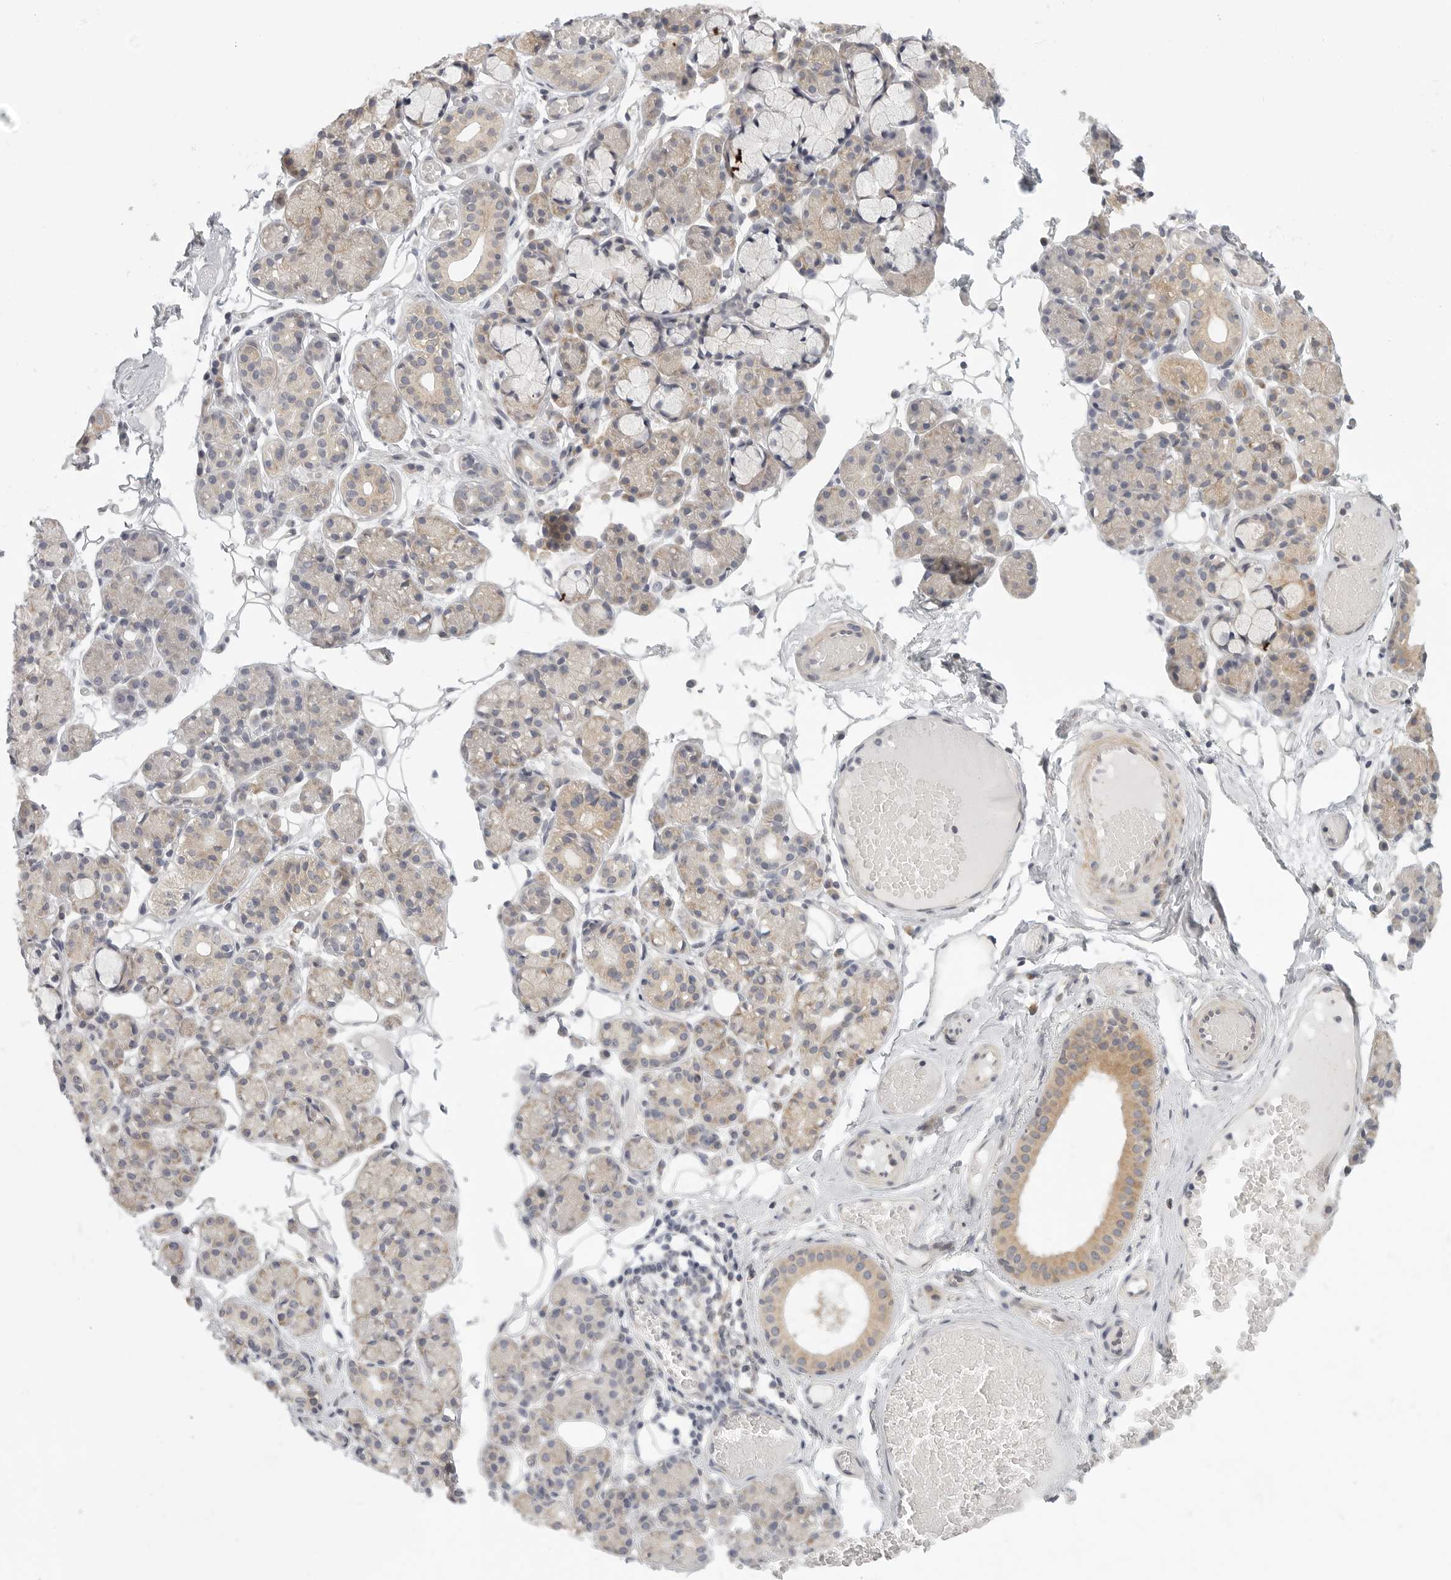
{"staining": {"intensity": "weak", "quantity": "25%-75%", "location": "cytoplasmic/membranous"}, "tissue": "salivary gland", "cell_type": "Glandular cells", "image_type": "normal", "snomed": [{"axis": "morphology", "description": "Normal tissue, NOS"}, {"axis": "topography", "description": "Salivary gland"}], "caption": "Weak cytoplasmic/membranous protein staining is present in about 25%-75% of glandular cells in salivary gland.", "gene": "CERS2", "patient": {"sex": "male", "age": 63}}